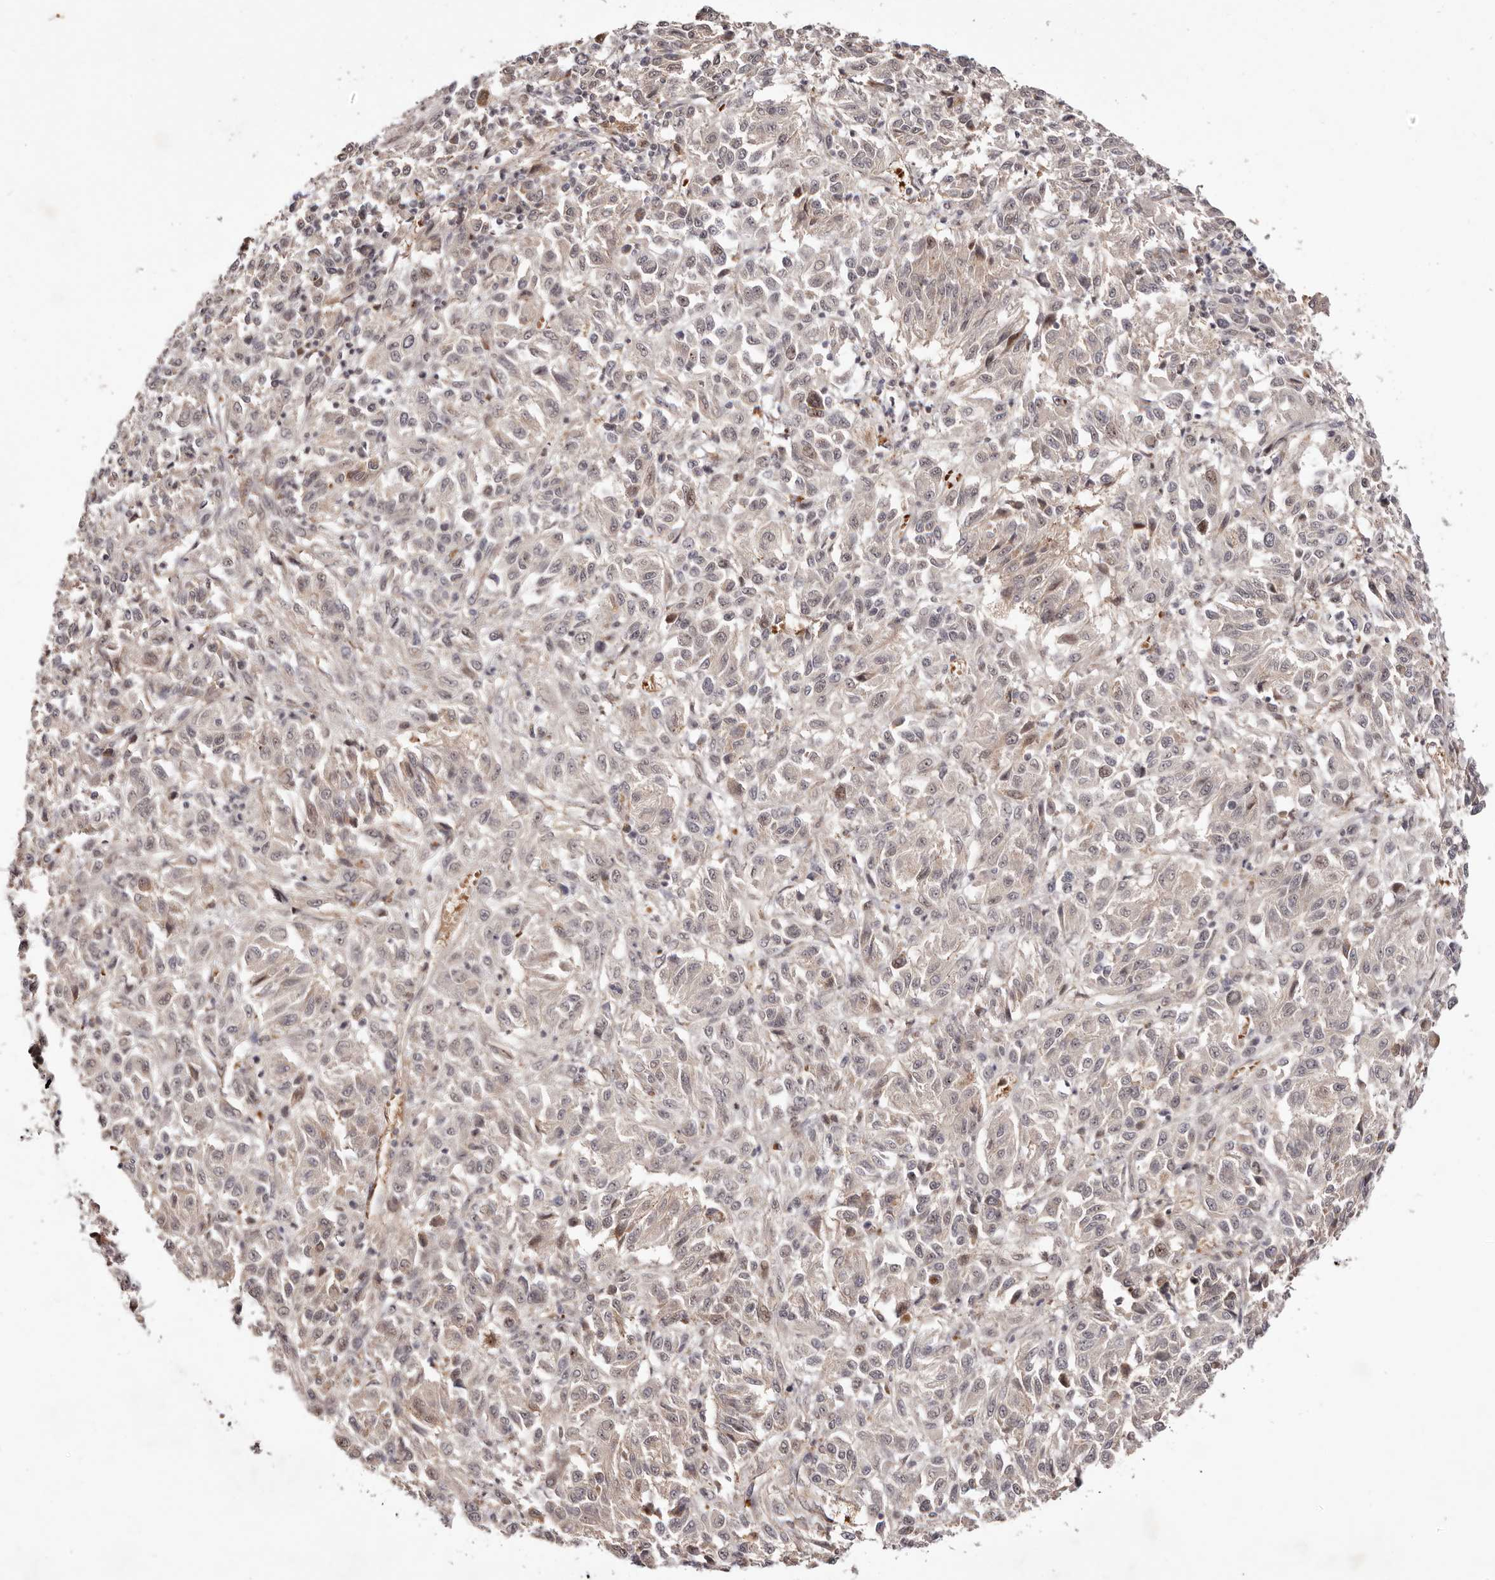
{"staining": {"intensity": "moderate", "quantity": "<25%", "location": "nuclear"}, "tissue": "melanoma", "cell_type": "Tumor cells", "image_type": "cancer", "snomed": [{"axis": "morphology", "description": "Malignant melanoma, Metastatic site"}, {"axis": "topography", "description": "Lung"}], "caption": "Tumor cells display low levels of moderate nuclear staining in approximately <25% of cells in human melanoma.", "gene": "WRN", "patient": {"sex": "male", "age": 64}}